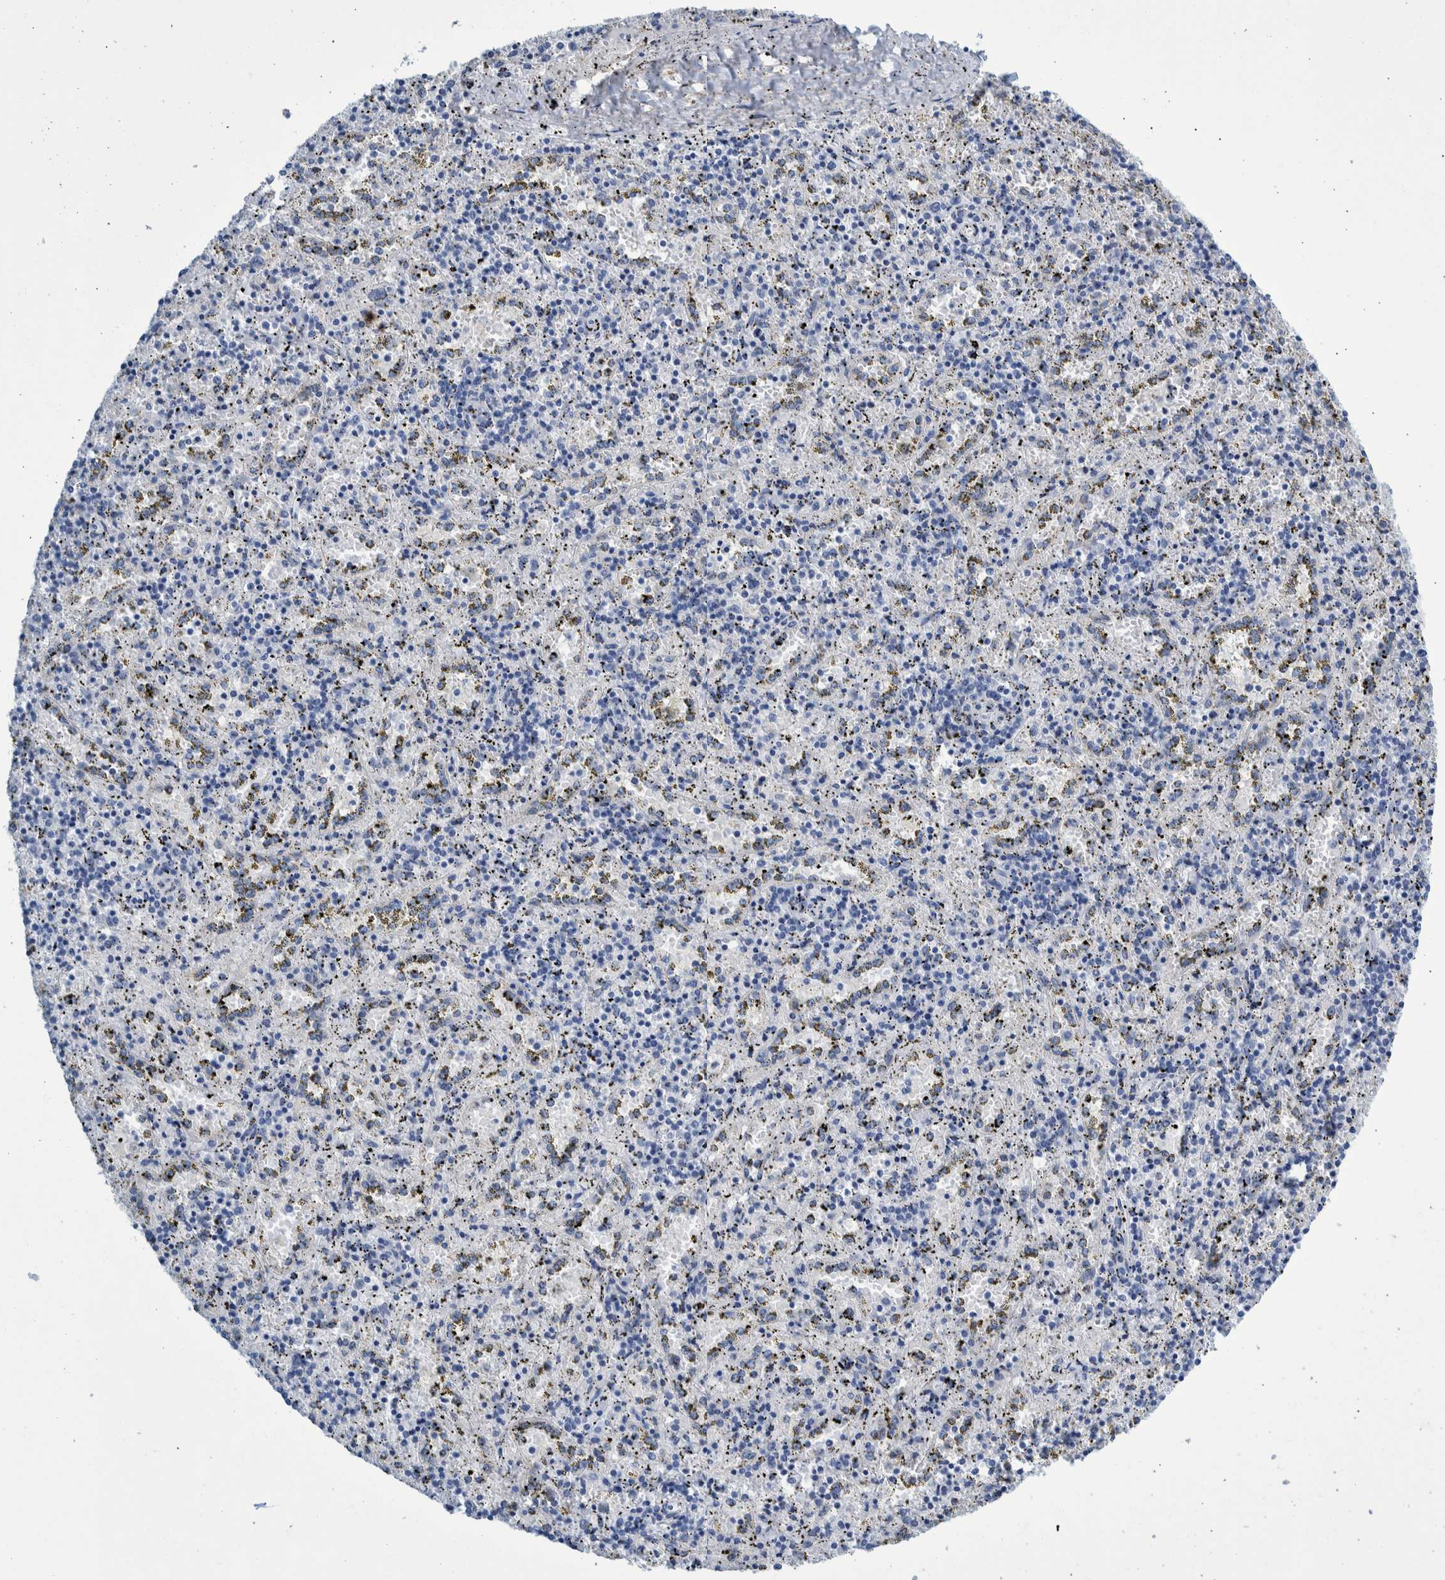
{"staining": {"intensity": "negative", "quantity": "none", "location": "none"}, "tissue": "spleen", "cell_type": "Cells in red pulp", "image_type": "normal", "snomed": [{"axis": "morphology", "description": "Normal tissue, NOS"}, {"axis": "topography", "description": "Spleen"}], "caption": "Photomicrograph shows no protein staining in cells in red pulp of unremarkable spleen. (DAB immunohistochemistry (IHC) with hematoxylin counter stain).", "gene": "SLC34A3", "patient": {"sex": "male", "age": 11}}